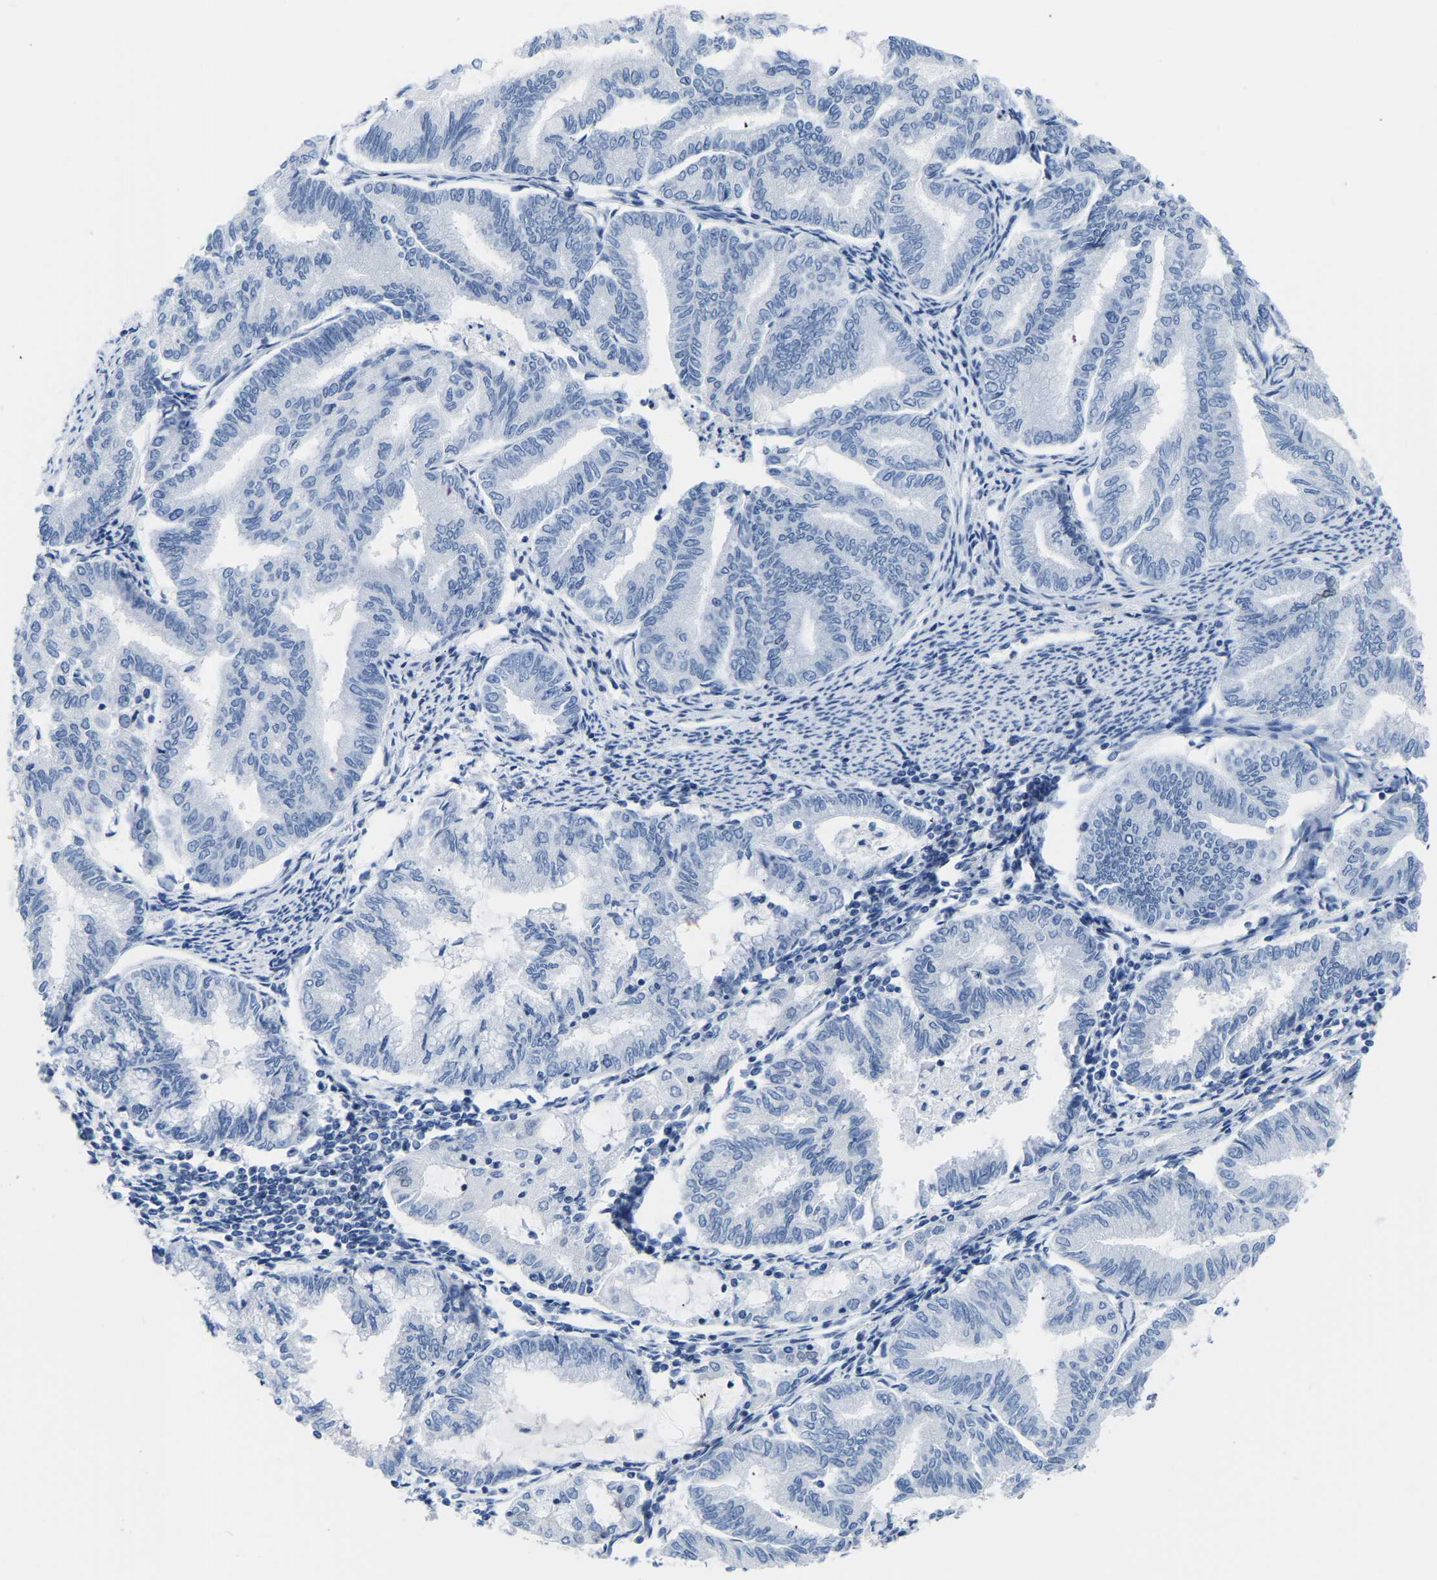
{"staining": {"intensity": "negative", "quantity": "none", "location": "none"}, "tissue": "endometrial cancer", "cell_type": "Tumor cells", "image_type": "cancer", "snomed": [{"axis": "morphology", "description": "Adenocarcinoma, NOS"}, {"axis": "topography", "description": "Endometrium"}], "caption": "The IHC image has no significant staining in tumor cells of endometrial adenocarcinoma tissue.", "gene": "UPK3A", "patient": {"sex": "female", "age": 79}}